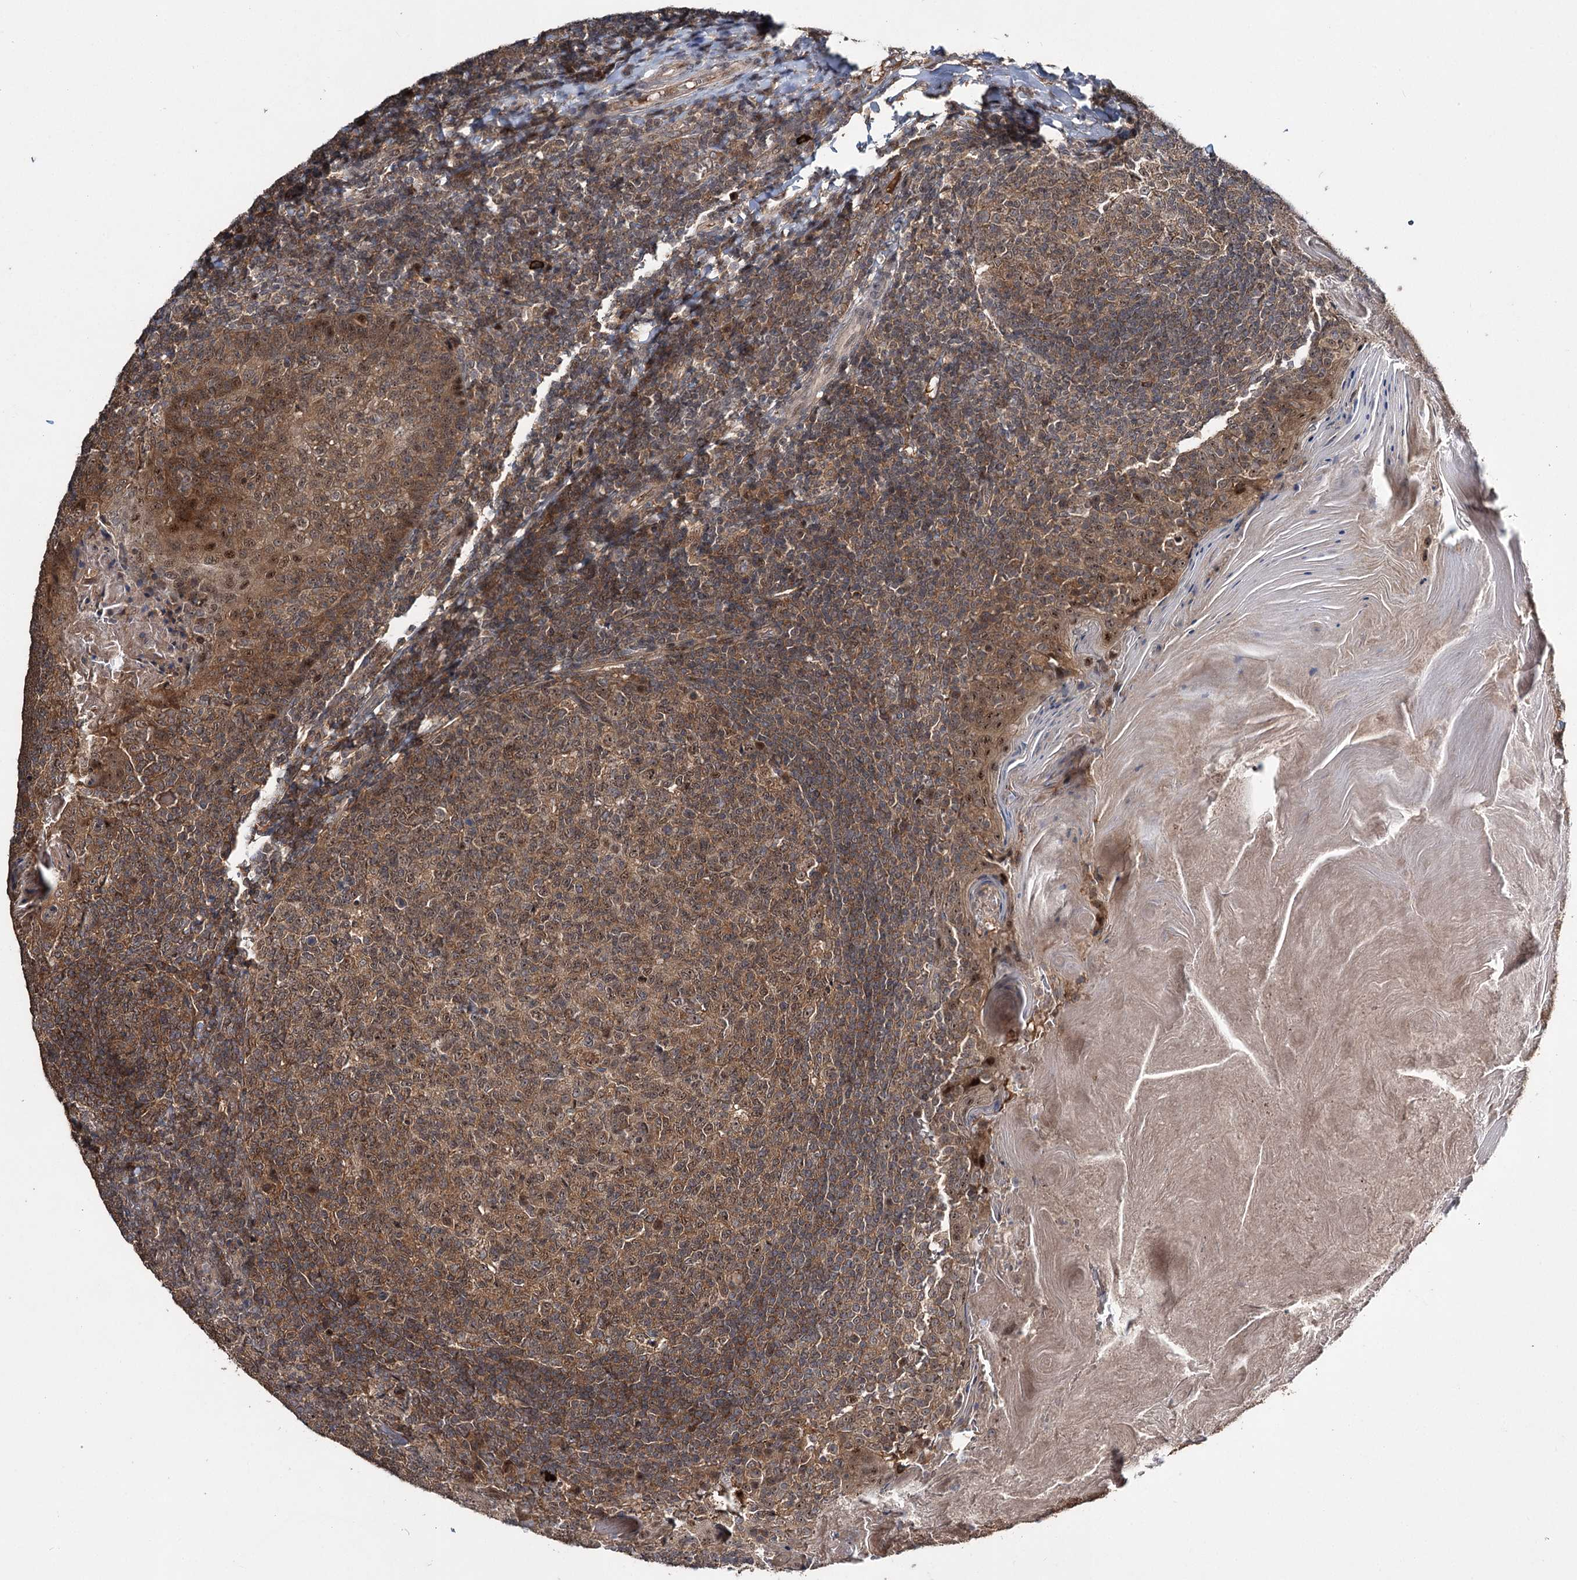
{"staining": {"intensity": "moderate", "quantity": ">75%", "location": "cytoplasmic/membranous,nuclear"}, "tissue": "tonsil", "cell_type": "Germinal center cells", "image_type": "normal", "snomed": [{"axis": "morphology", "description": "Normal tissue, NOS"}, {"axis": "topography", "description": "Tonsil"}], "caption": "Germinal center cells reveal medium levels of moderate cytoplasmic/membranous,nuclear staining in about >75% of cells in normal tonsil. (DAB IHC with brightfield microscopy, high magnification).", "gene": "MKNK2", "patient": {"sex": "female", "age": 19}}